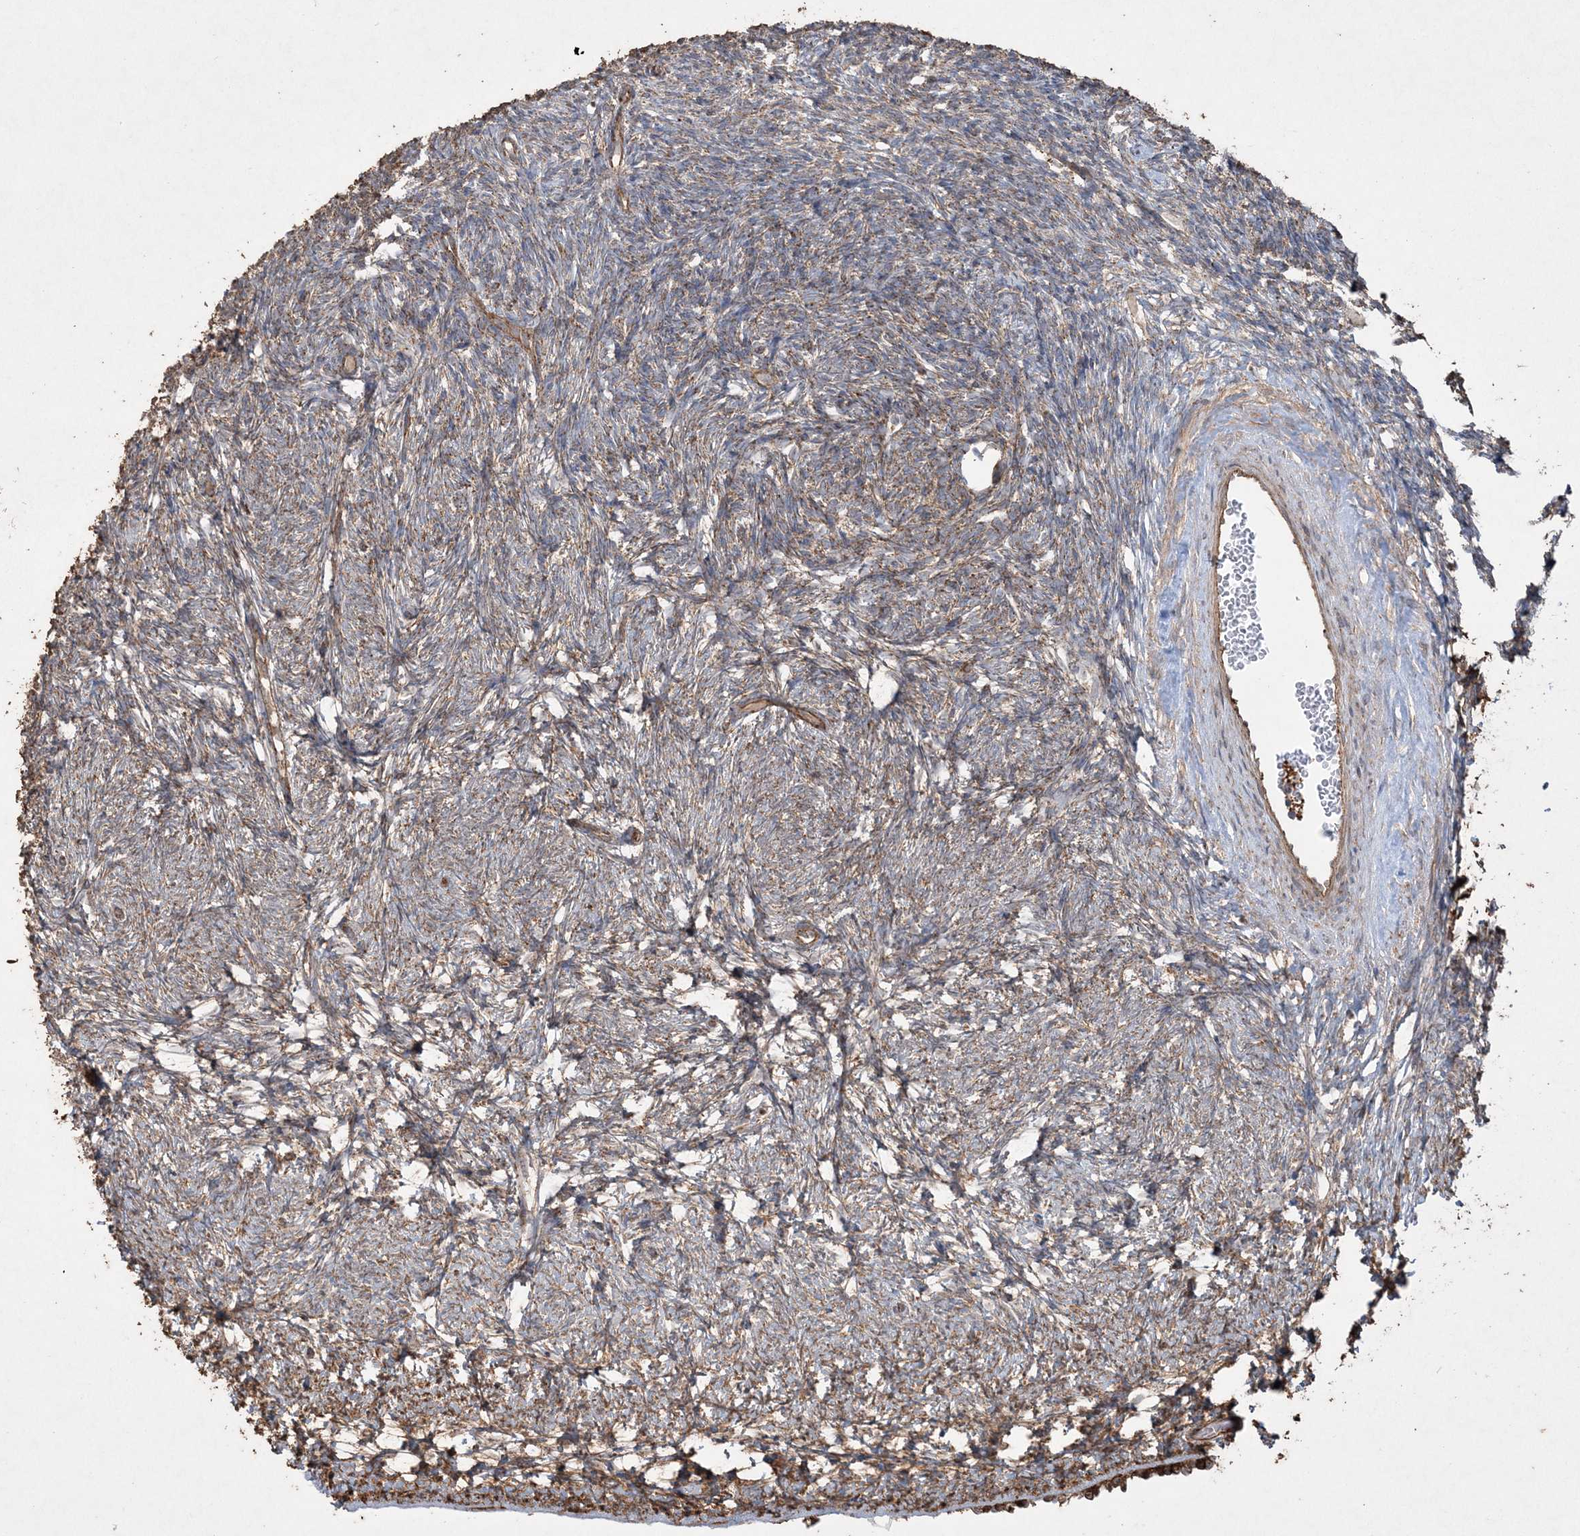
{"staining": {"intensity": "moderate", "quantity": ">75%", "location": "cytoplasmic/membranous"}, "tissue": "ovary", "cell_type": "Follicle cells", "image_type": "normal", "snomed": [{"axis": "morphology", "description": "Normal tissue, NOS"}, {"axis": "topography", "description": "Ovary"}], "caption": "Follicle cells reveal medium levels of moderate cytoplasmic/membranous expression in about >75% of cells in benign ovary. (DAB IHC with brightfield microscopy, high magnification).", "gene": "TTC7A", "patient": {"sex": "female", "age": 34}}